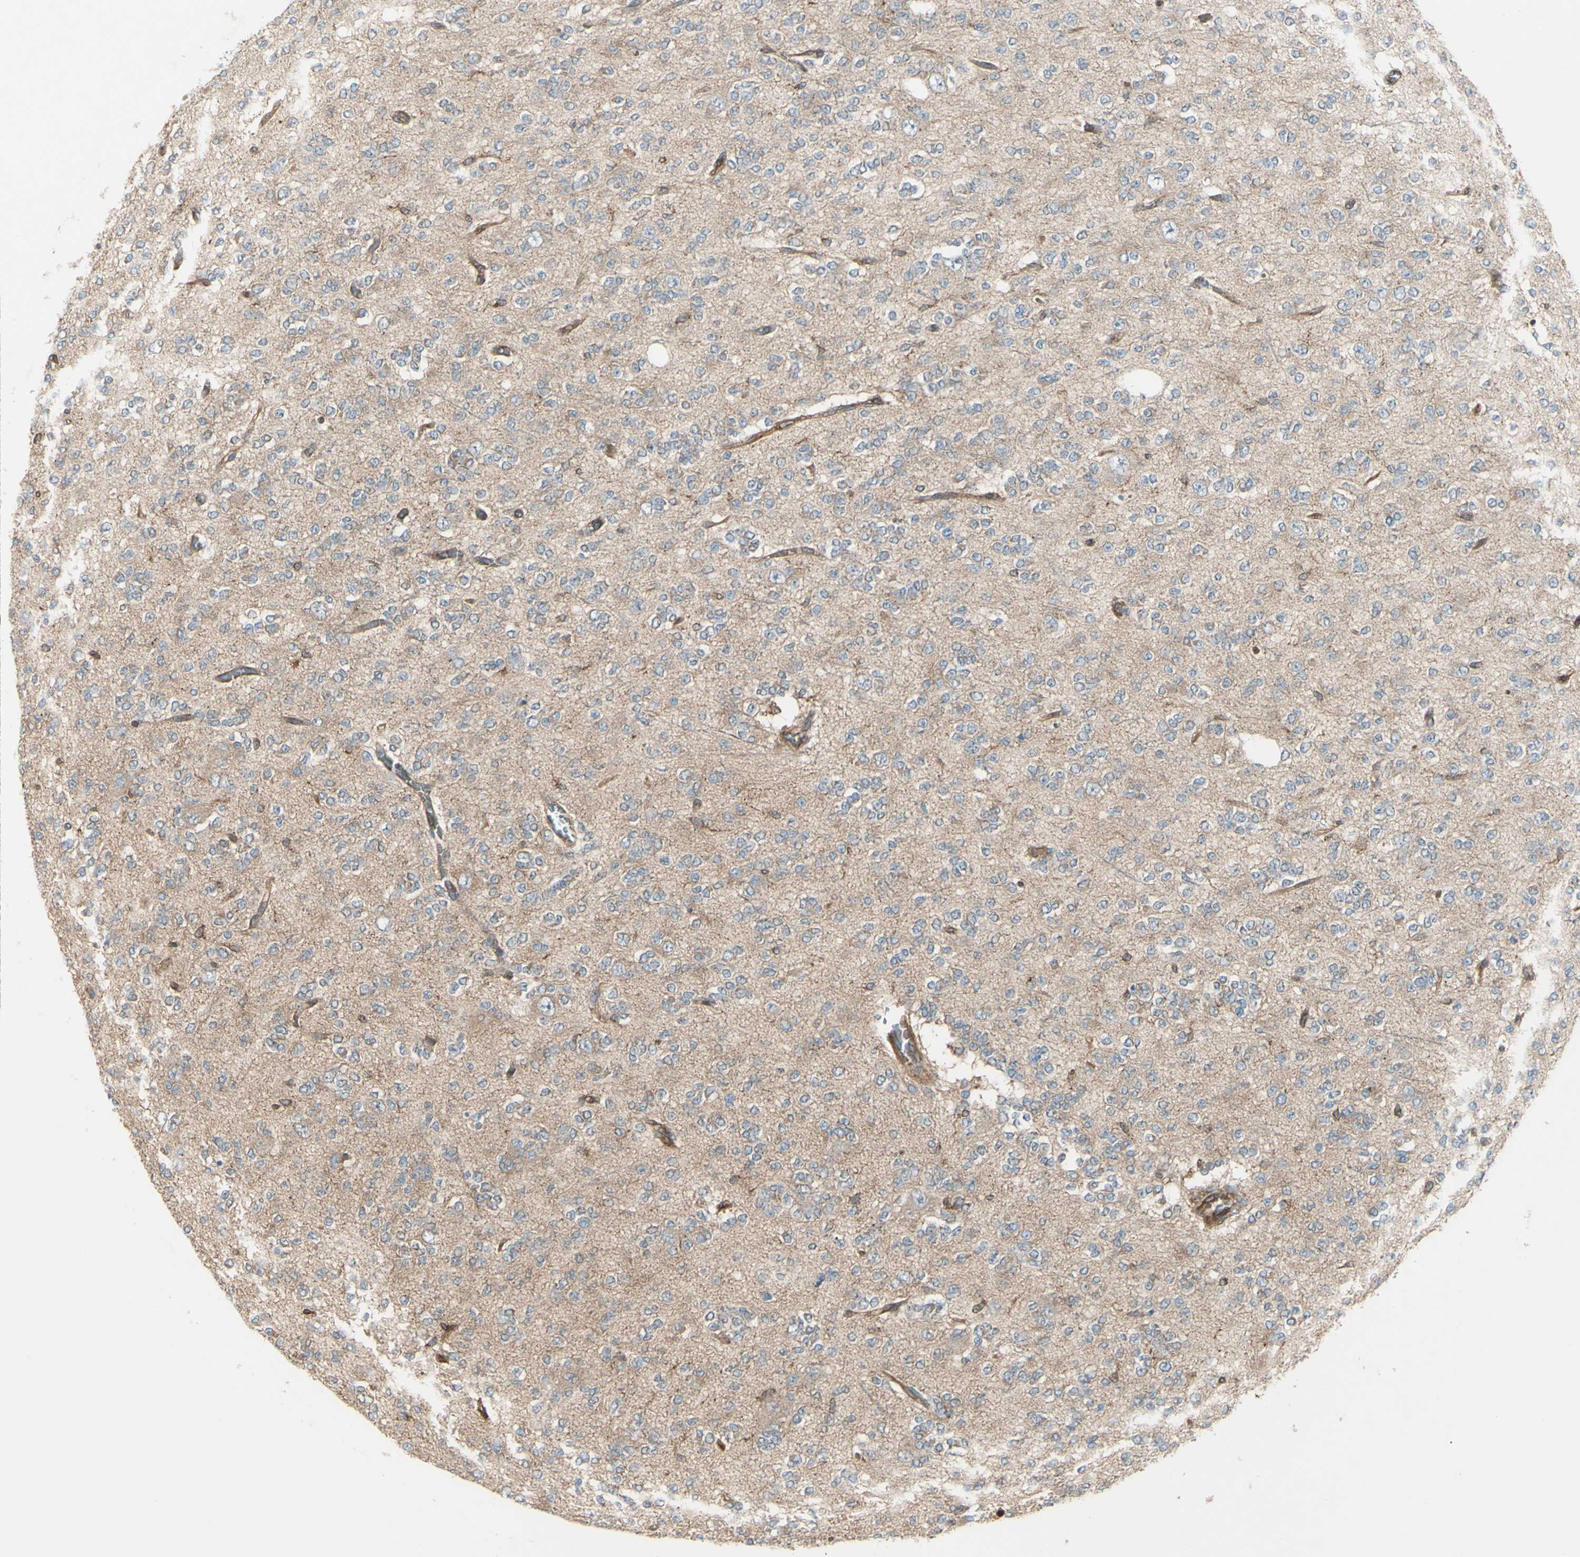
{"staining": {"intensity": "weak", "quantity": "<25%", "location": "cytoplasmic/membranous"}, "tissue": "glioma", "cell_type": "Tumor cells", "image_type": "cancer", "snomed": [{"axis": "morphology", "description": "Glioma, malignant, Low grade"}, {"axis": "topography", "description": "Brain"}], "caption": "IHC image of neoplastic tissue: glioma stained with DAB reveals no significant protein staining in tumor cells.", "gene": "IGSF9B", "patient": {"sex": "male", "age": 38}}